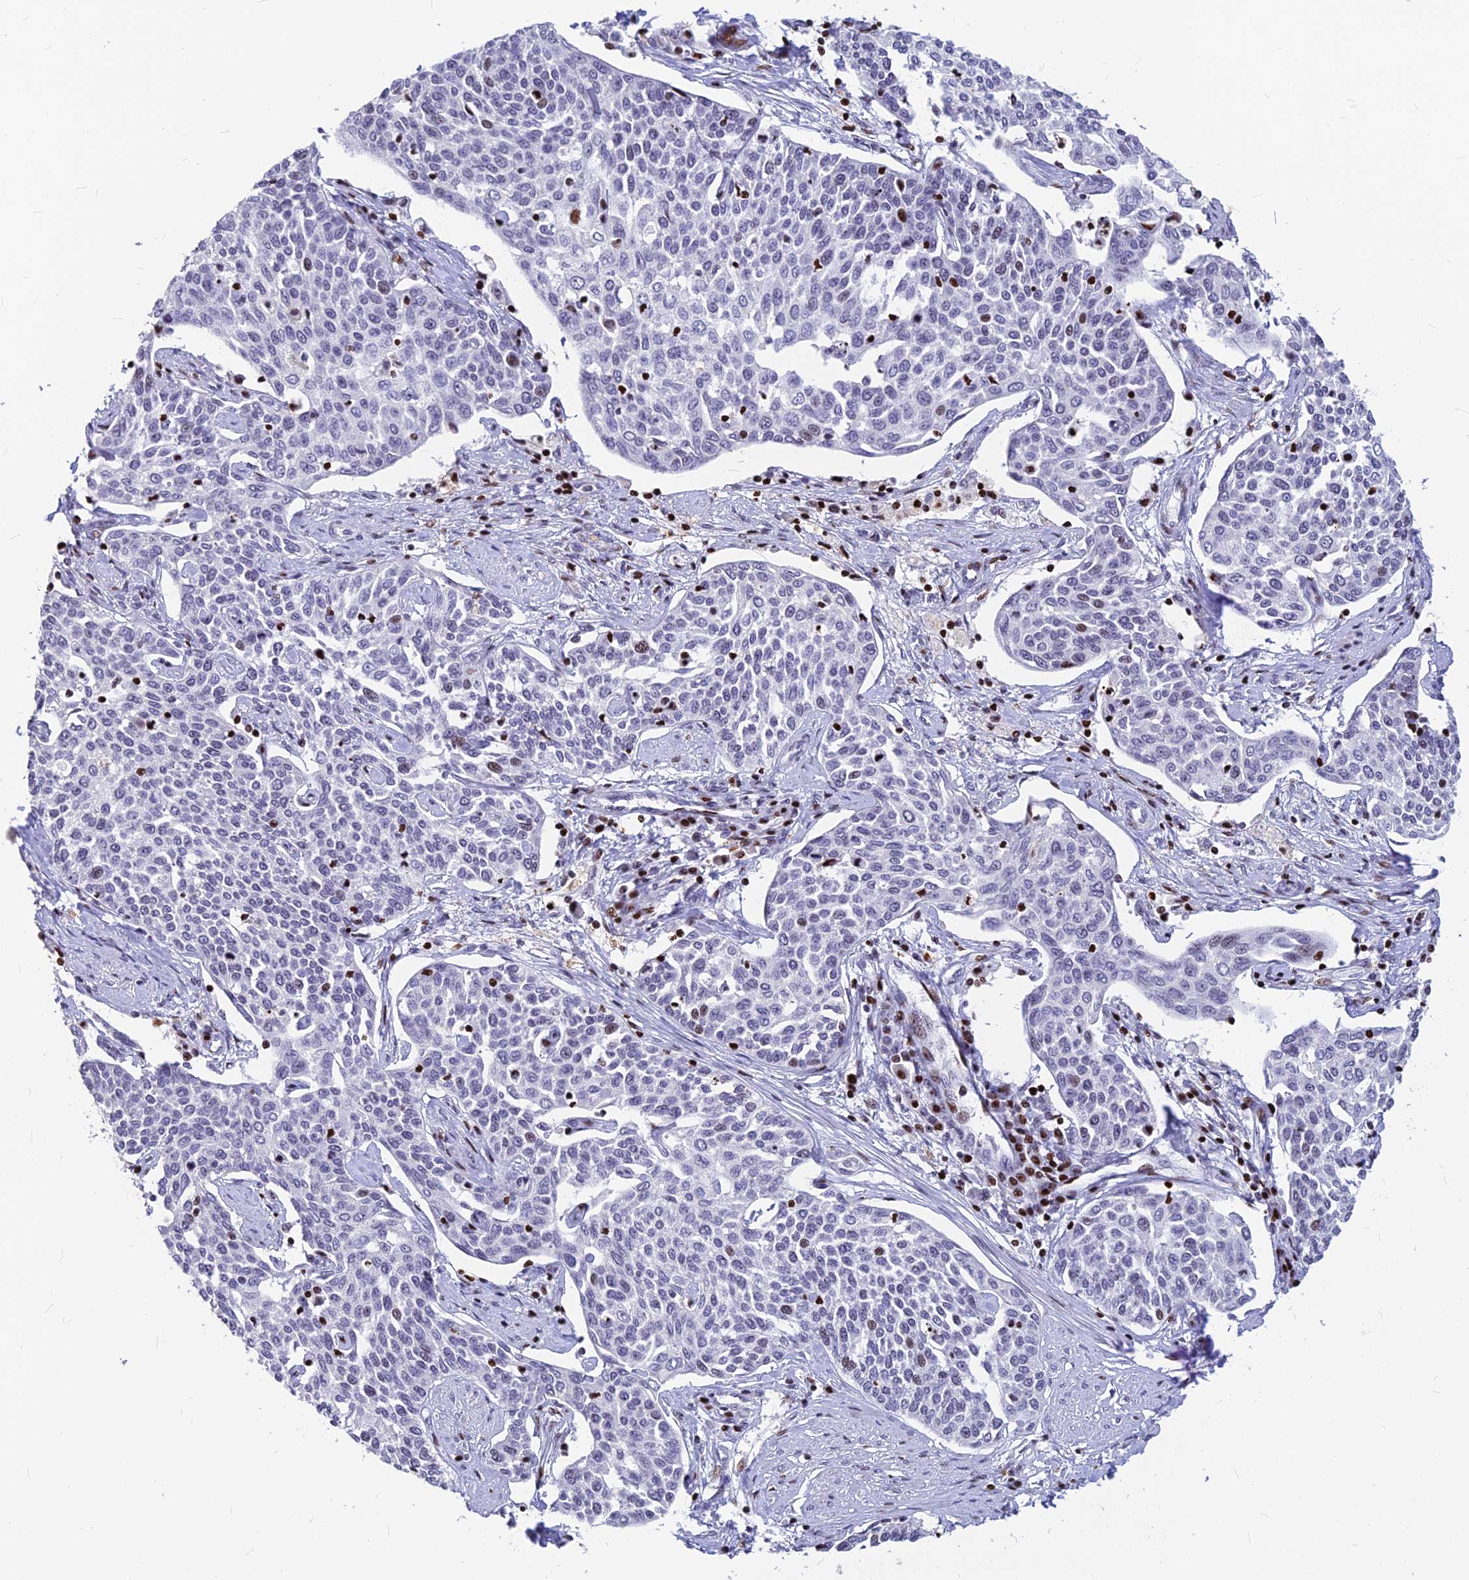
{"staining": {"intensity": "moderate", "quantity": "<25%", "location": "nuclear"}, "tissue": "cervical cancer", "cell_type": "Tumor cells", "image_type": "cancer", "snomed": [{"axis": "morphology", "description": "Squamous cell carcinoma, NOS"}, {"axis": "topography", "description": "Cervix"}], "caption": "High-power microscopy captured an IHC photomicrograph of cervical cancer, revealing moderate nuclear staining in approximately <25% of tumor cells.", "gene": "PRPS1", "patient": {"sex": "female", "age": 34}}